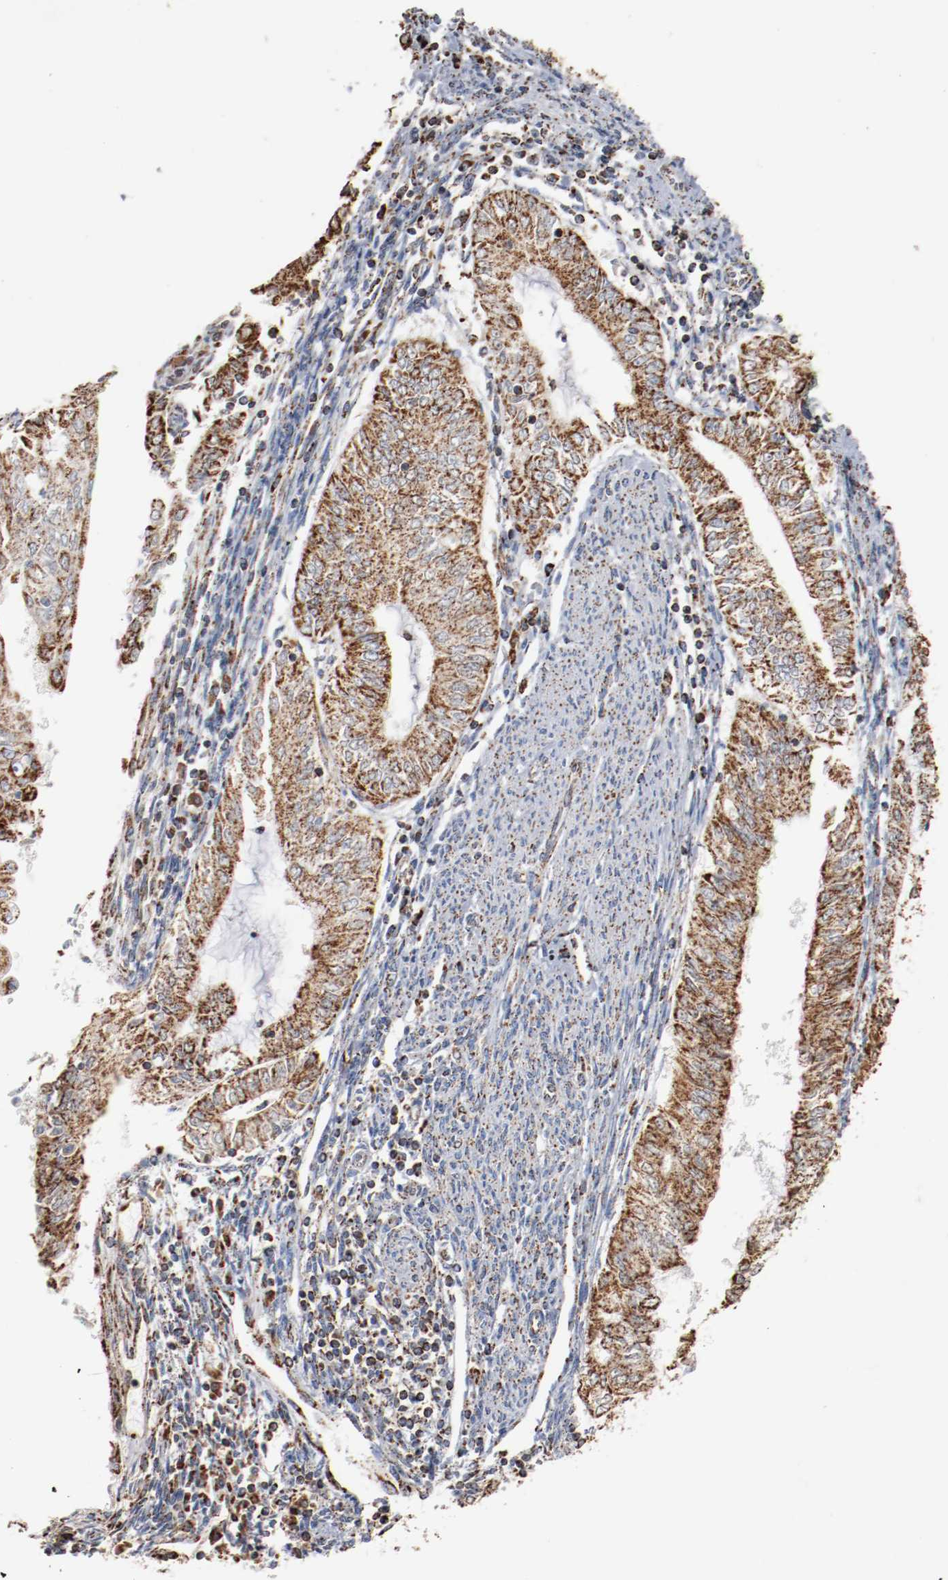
{"staining": {"intensity": "strong", "quantity": ">75%", "location": "cytoplasmic/membranous"}, "tissue": "endometrial cancer", "cell_type": "Tumor cells", "image_type": "cancer", "snomed": [{"axis": "morphology", "description": "Adenocarcinoma, NOS"}, {"axis": "topography", "description": "Endometrium"}], "caption": "Protein positivity by immunohistochemistry reveals strong cytoplasmic/membranous positivity in about >75% of tumor cells in endometrial adenocarcinoma.", "gene": "NDUFS4", "patient": {"sex": "female", "age": 66}}